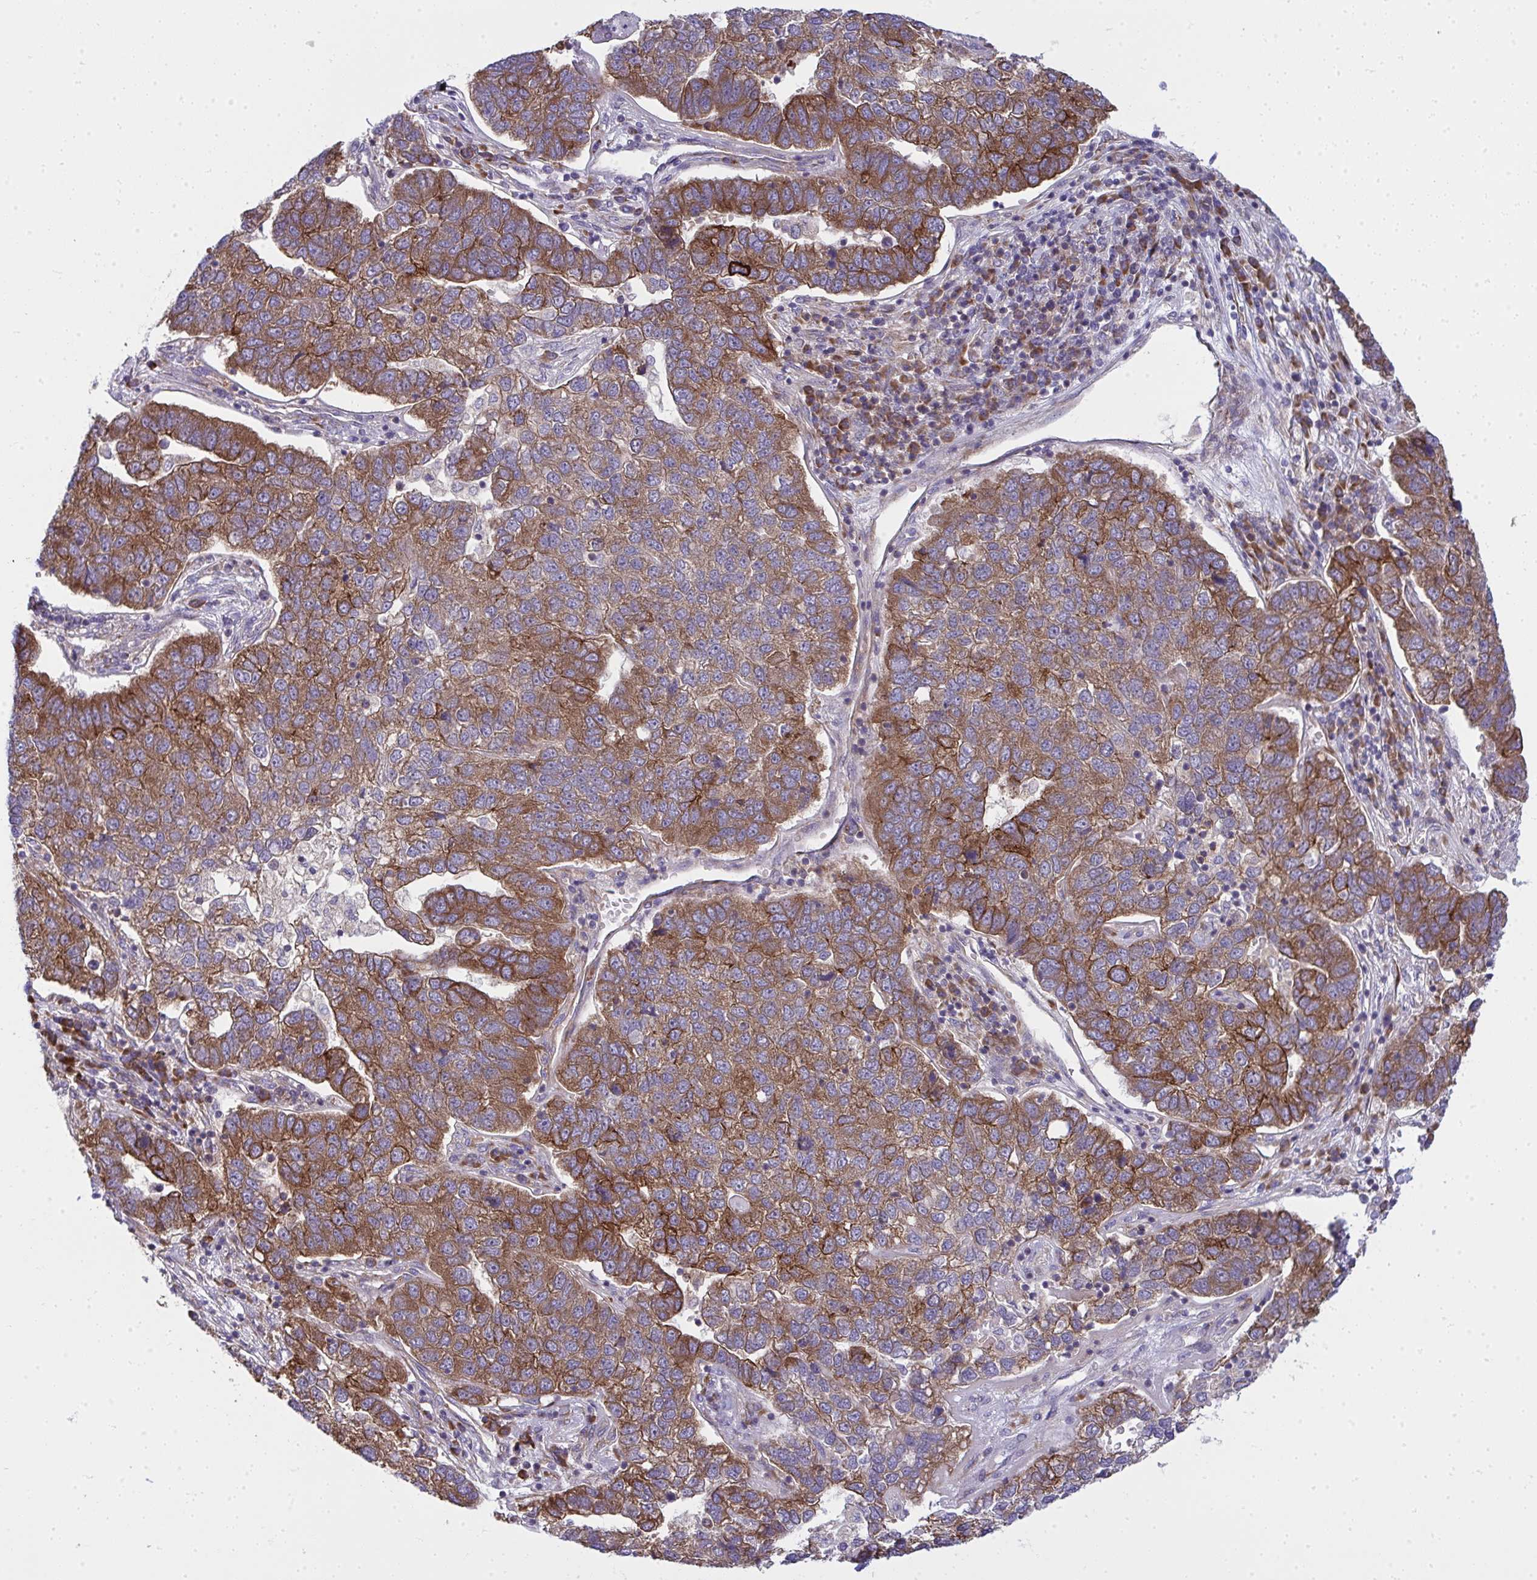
{"staining": {"intensity": "moderate", "quantity": ">75%", "location": "cytoplasmic/membranous"}, "tissue": "pancreatic cancer", "cell_type": "Tumor cells", "image_type": "cancer", "snomed": [{"axis": "morphology", "description": "Adenocarcinoma, NOS"}, {"axis": "topography", "description": "Pancreas"}], "caption": "Human adenocarcinoma (pancreatic) stained for a protein (brown) displays moderate cytoplasmic/membranous positive positivity in approximately >75% of tumor cells.", "gene": "GFPT2", "patient": {"sex": "female", "age": 61}}